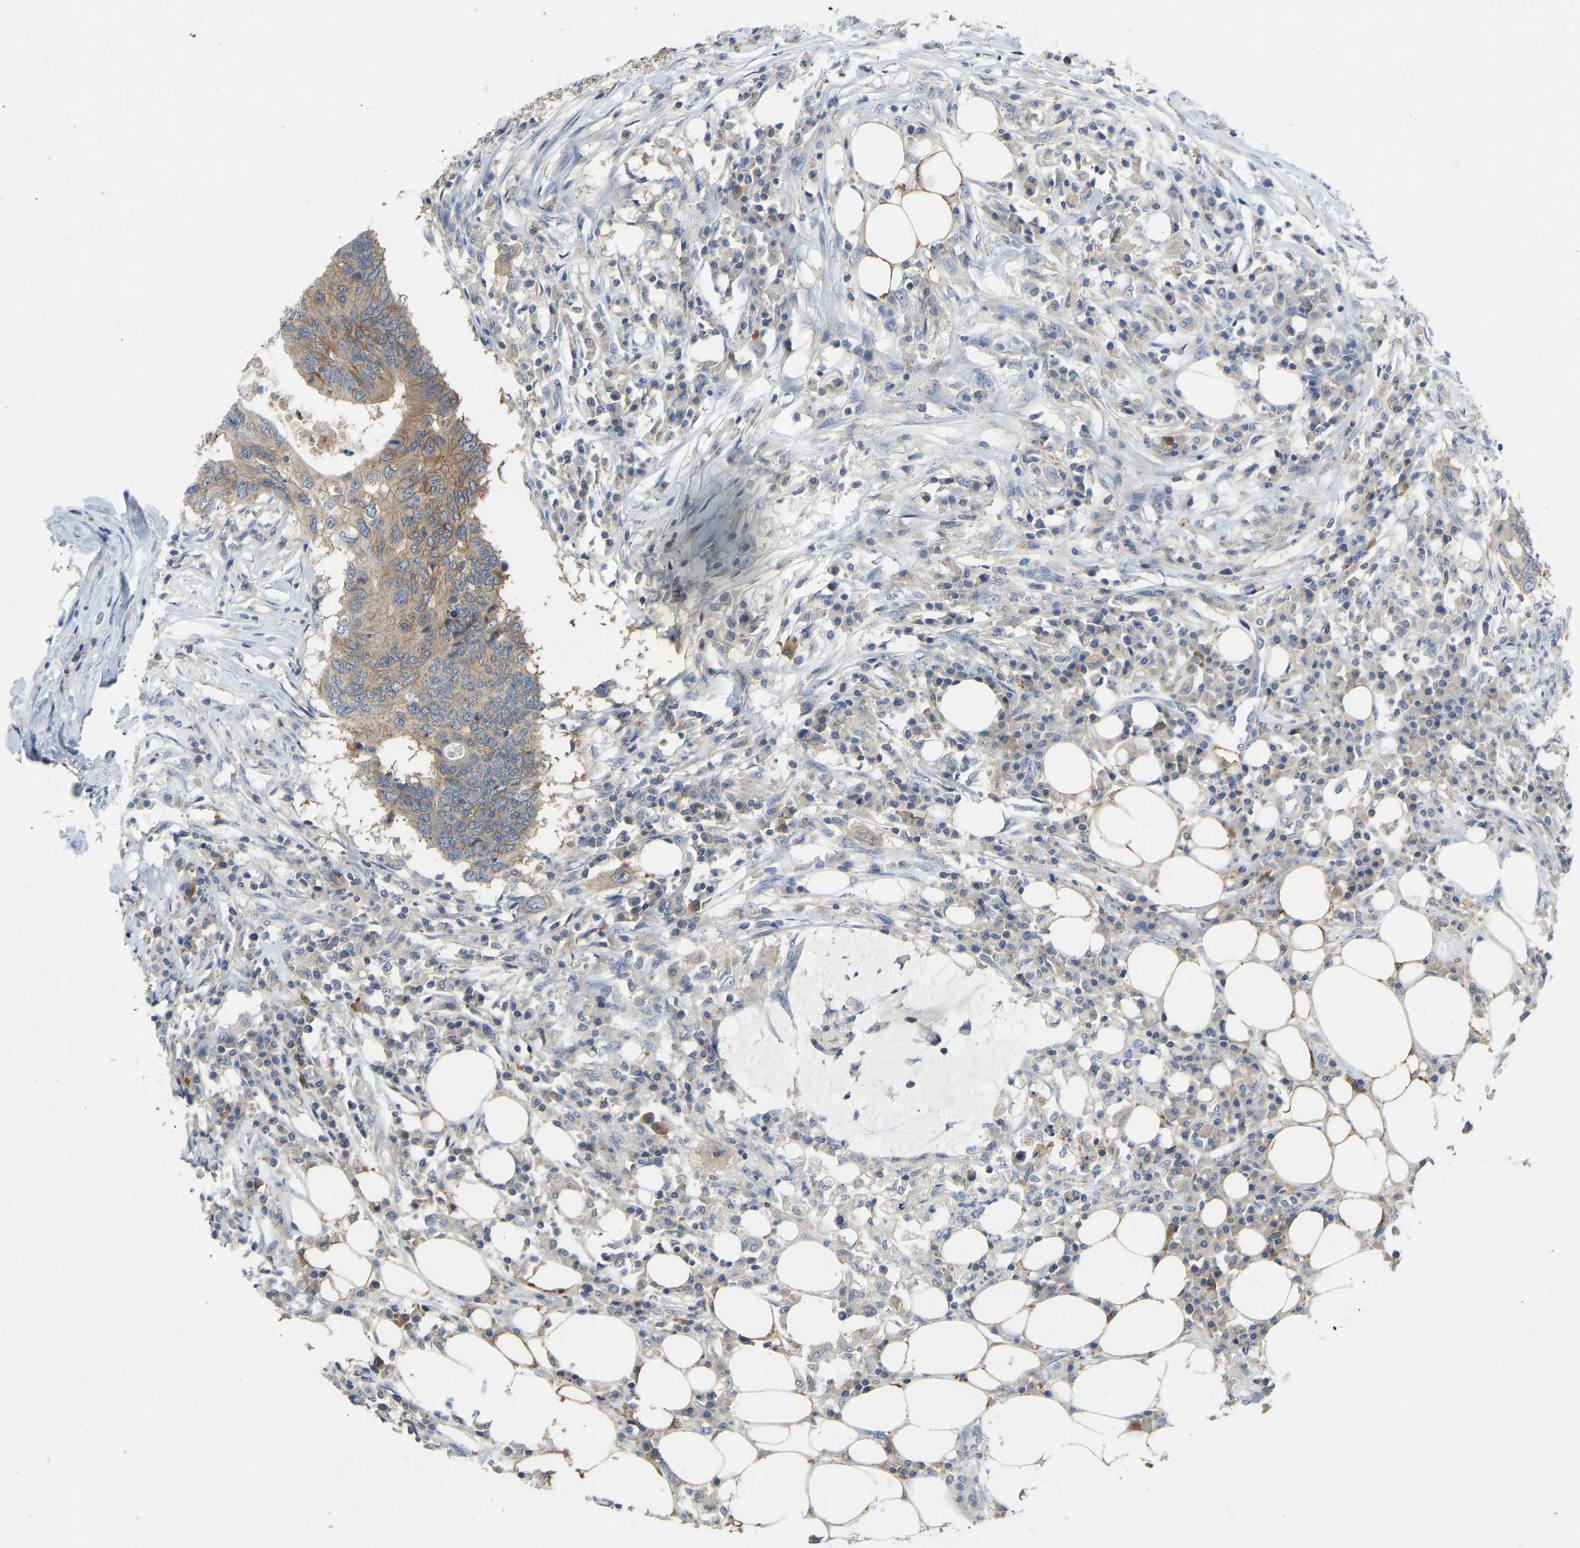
{"staining": {"intensity": "moderate", "quantity": ">75%", "location": "cytoplasmic/membranous"}, "tissue": "colorectal cancer", "cell_type": "Tumor cells", "image_type": "cancer", "snomed": [{"axis": "morphology", "description": "Adenocarcinoma, NOS"}, {"axis": "topography", "description": "Colon"}], "caption": "High-magnification brightfield microscopy of colorectal cancer (adenocarcinoma) stained with DAB (brown) and counterstained with hematoxylin (blue). tumor cells exhibit moderate cytoplasmic/membranous expression is present in approximately>75% of cells.", "gene": "NDRG3", "patient": {"sex": "male", "age": 71}}